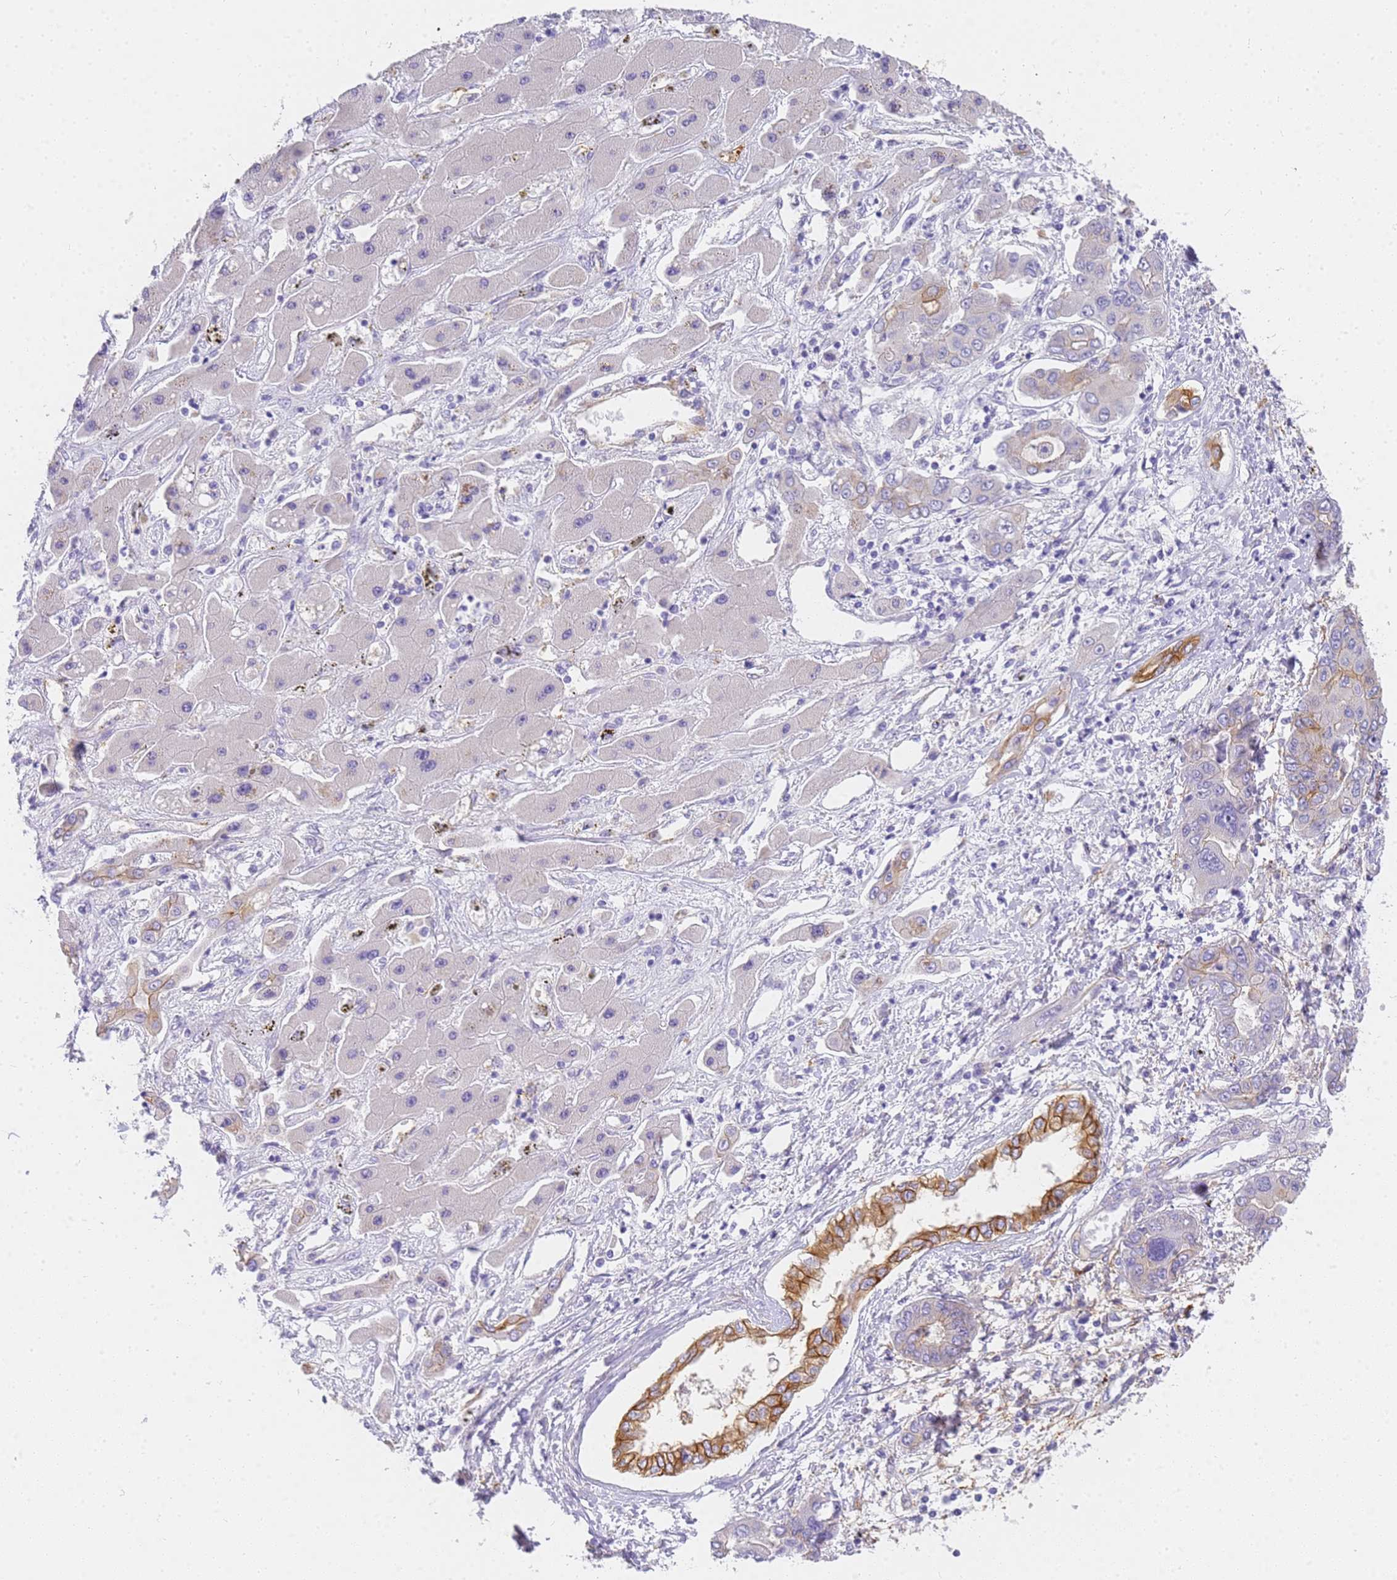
{"staining": {"intensity": "moderate", "quantity": "<25%", "location": "cytoplasmic/membranous"}, "tissue": "liver cancer", "cell_type": "Tumor cells", "image_type": "cancer", "snomed": [{"axis": "morphology", "description": "Cholangiocarcinoma"}, {"axis": "topography", "description": "Liver"}], "caption": "This photomicrograph shows IHC staining of human cholangiocarcinoma (liver), with low moderate cytoplasmic/membranous expression in about <25% of tumor cells.", "gene": "MVB12A", "patient": {"sex": "male", "age": 67}}